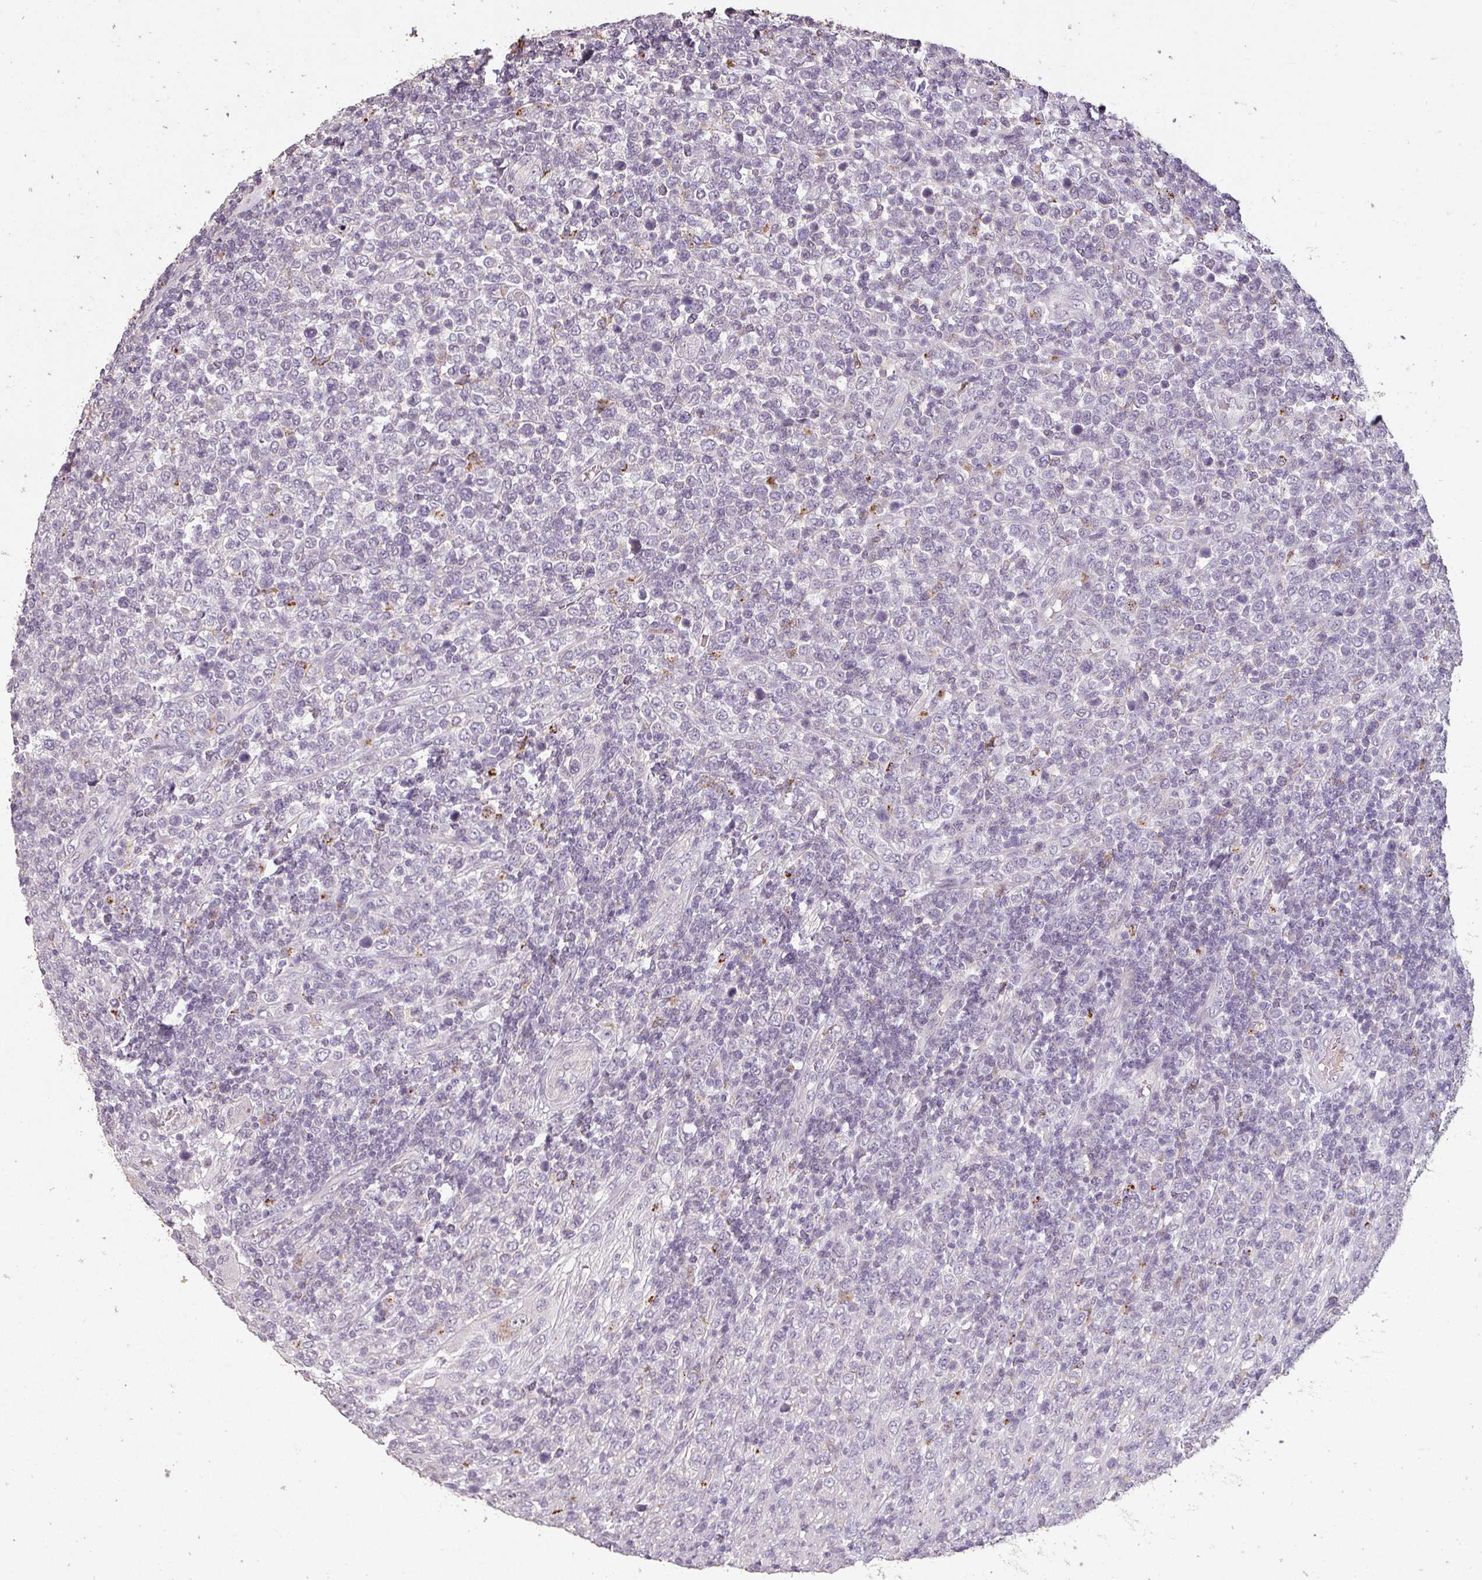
{"staining": {"intensity": "negative", "quantity": "none", "location": "none"}, "tissue": "lymphoma", "cell_type": "Tumor cells", "image_type": "cancer", "snomed": [{"axis": "morphology", "description": "Malignant lymphoma, non-Hodgkin's type, High grade"}, {"axis": "topography", "description": "Soft tissue"}], "caption": "Human high-grade malignant lymphoma, non-Hodgkin's type stained for a protein using IHC displays no staining in tumor cells.", "gene": "LYPLA1", "patient": {"sex": "female", "age": 56}}